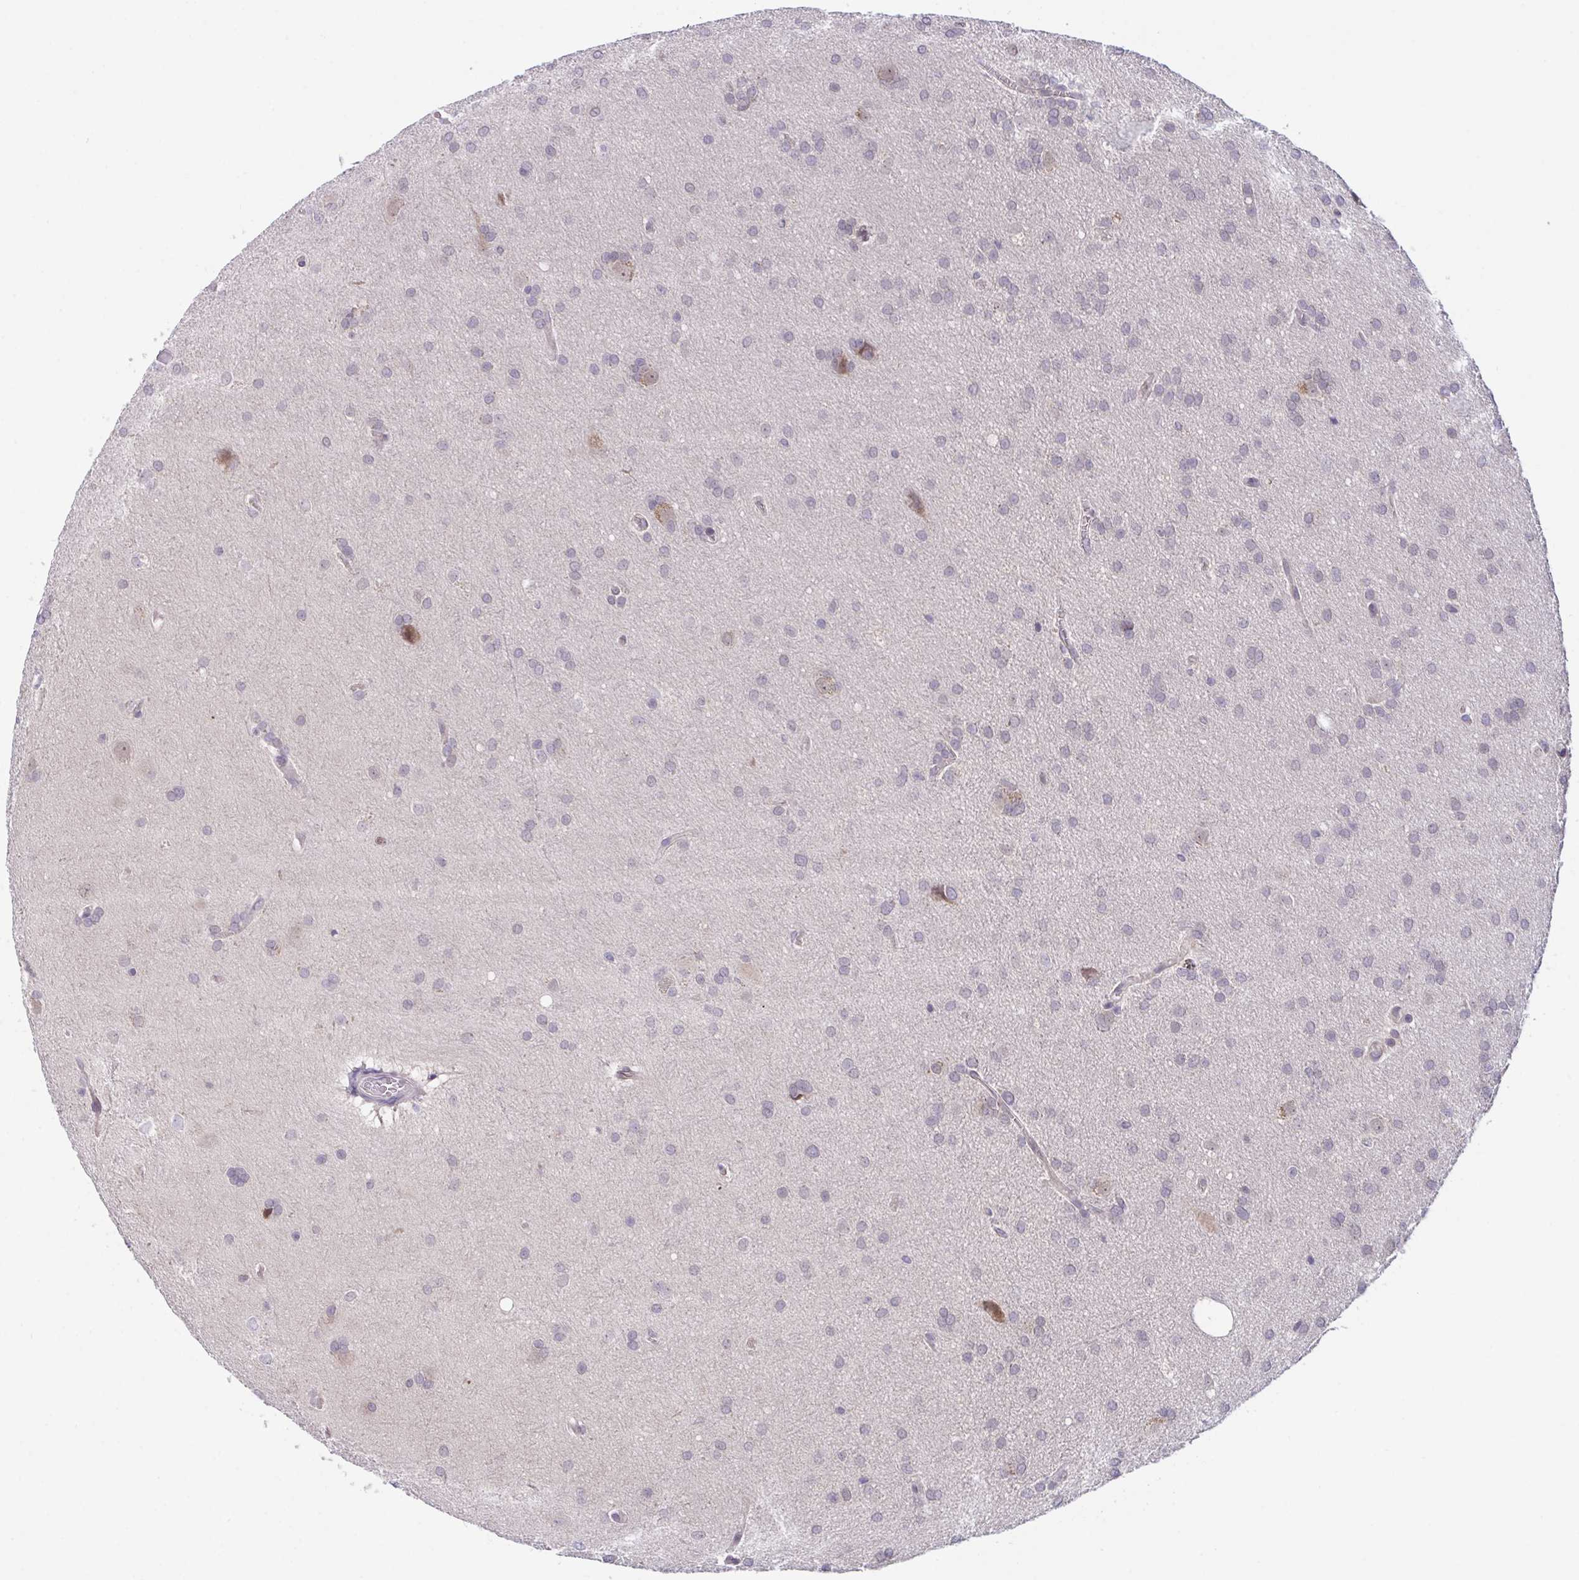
{"staining": {"intensity": "negative", "quantity": "none", "location": "none"}, "tissue": "glioma", "cell_type": "Tumor cells", "image_type": "cancer", "snomed": [{"axis": "morphology", "description": "Glioma, malignant, Low grade"}, {"axis": "topography", "description": "Brain"}], "caption": "Malignant low-grade glioma was stained to show a protein in brown. There is no significant staining in tumor cells.", "gene": "ZNF444", "patient": {"sex": "female", "age": 54}}